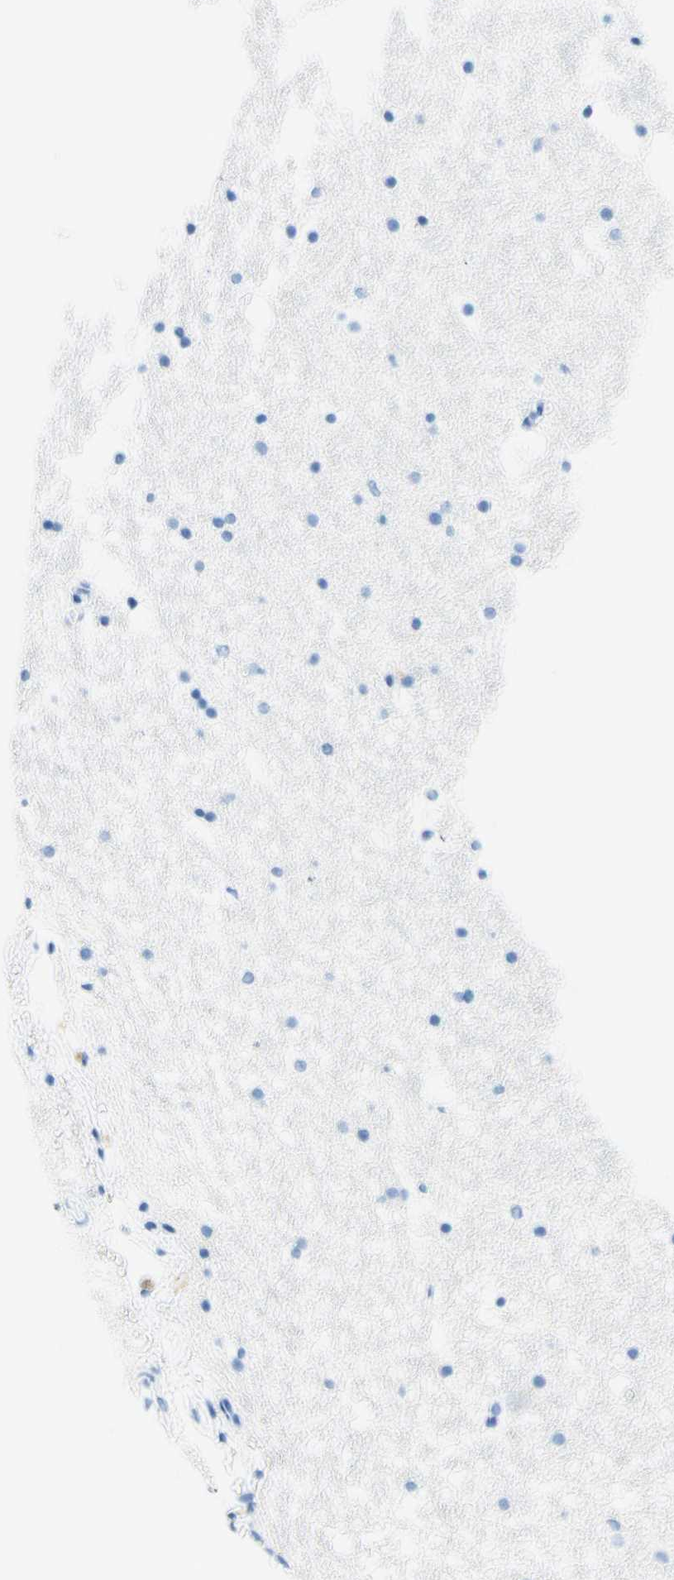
{"staining": {"intensity": "negative", "quantity": "none", "location": "none"}, "tissue": "hippocampus", "cell_type": "Glial cells", "image_type": "normal", "snomed": [{"axis": "morphology", "description": "Normal tissue, NOS"}, {"axis": "topography", "description": "Hippocampus"}], "caption": "IHC histopathology image of unremarkable hippocampus: human hippocampus stained with DAB reveals no significant protein positivity in glial cells. (DAB (3,3'-diaminobenzidine) IHC with hematoxylin counter stain).", "gene": "MFAP5", "patient": {"sex": "male", "age": 45}}